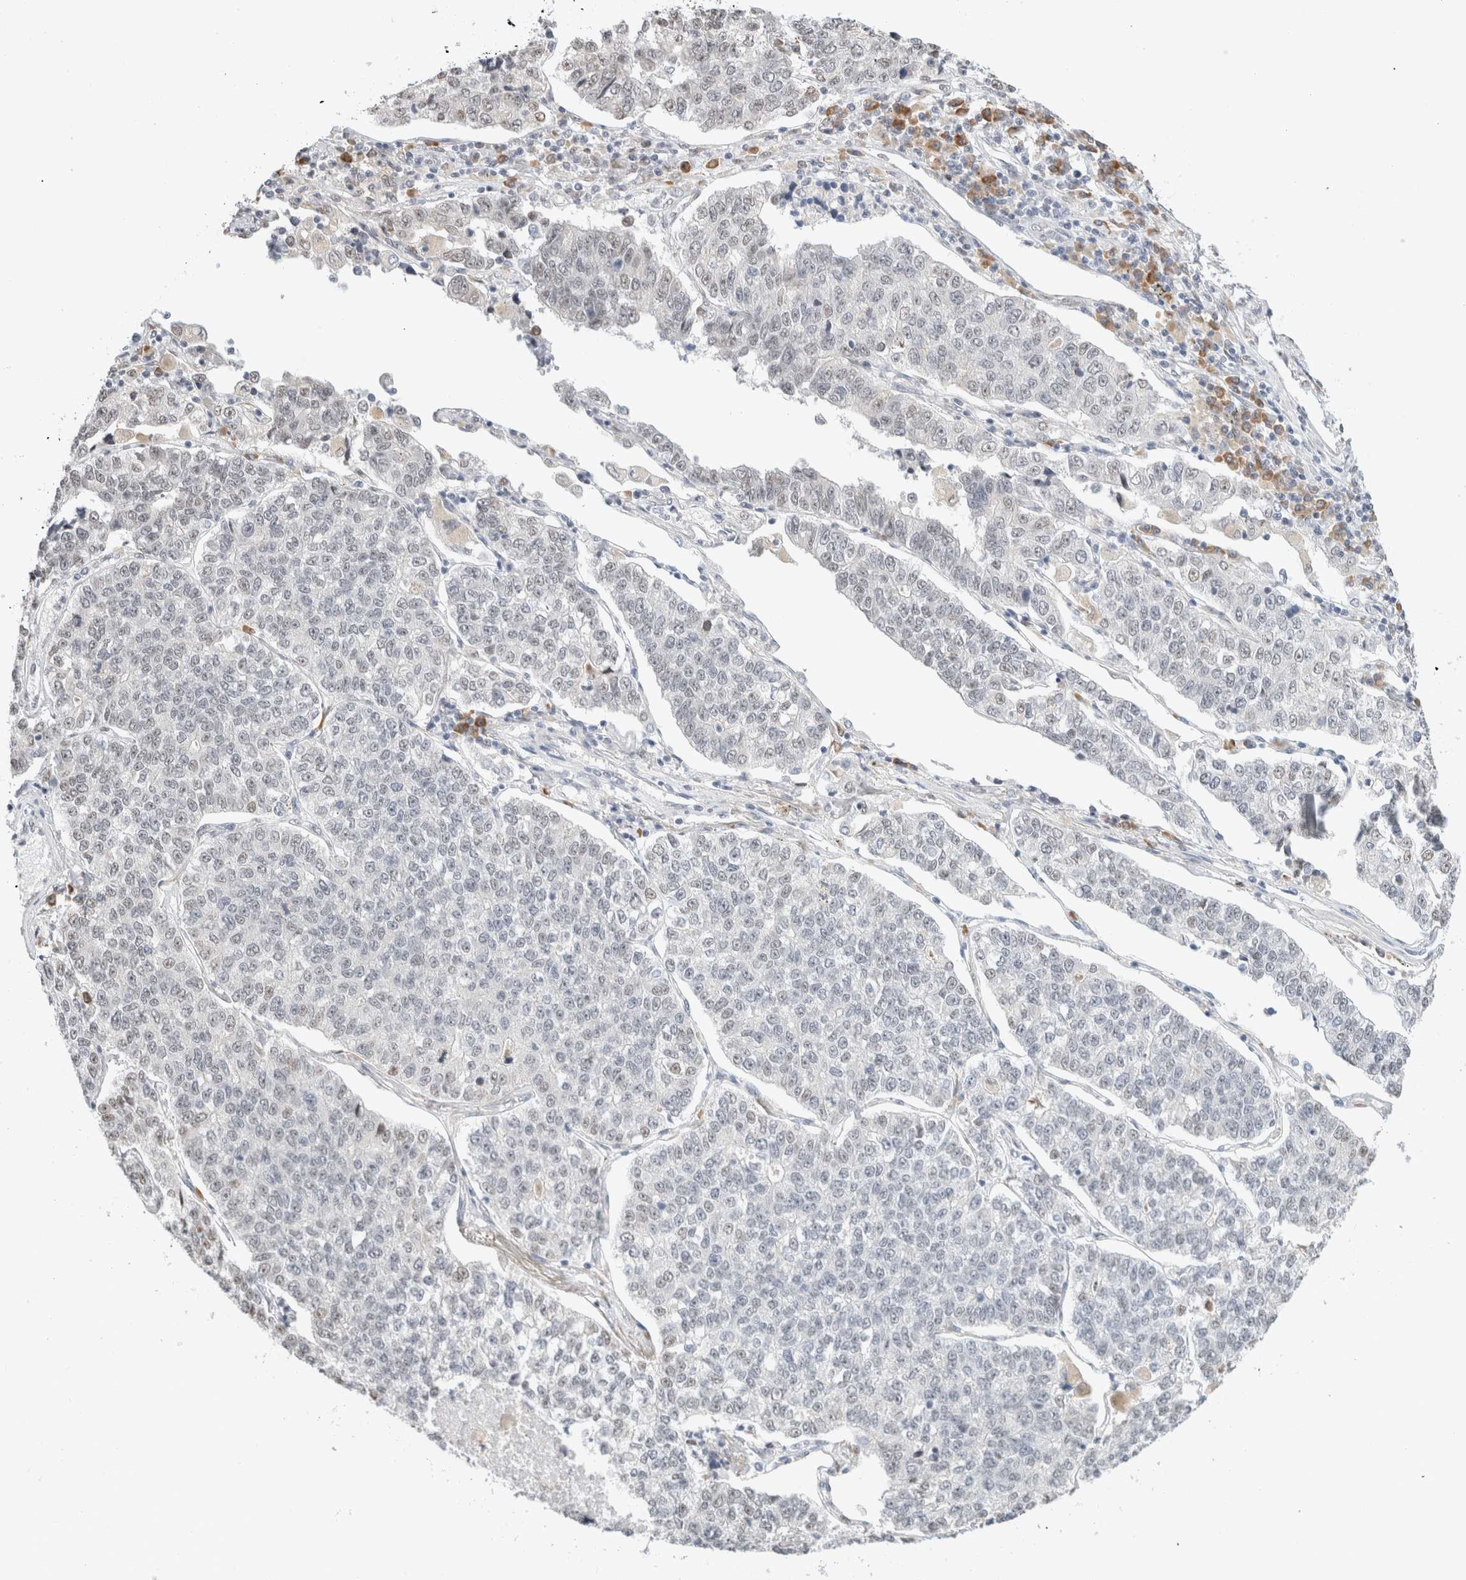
{"staining": {"intensity": "negative", "quantity": "none", "location": "none"}, "tissue": "lung cancer", "cell_type": "Tumor cells", "image_type": "cancer", "snomed": [{"axis": "morphology", "description": "Adenocarcinoma, NOS"}, {"axis": "topography", "description": "Lung"}], "caption": "Human lung adenocarcinoma stained for a protein using immunohistochemistry reveals no expression in tumor cells.", "gene": "HDLBP", "patient": {"sex": "male", "age": 49}}